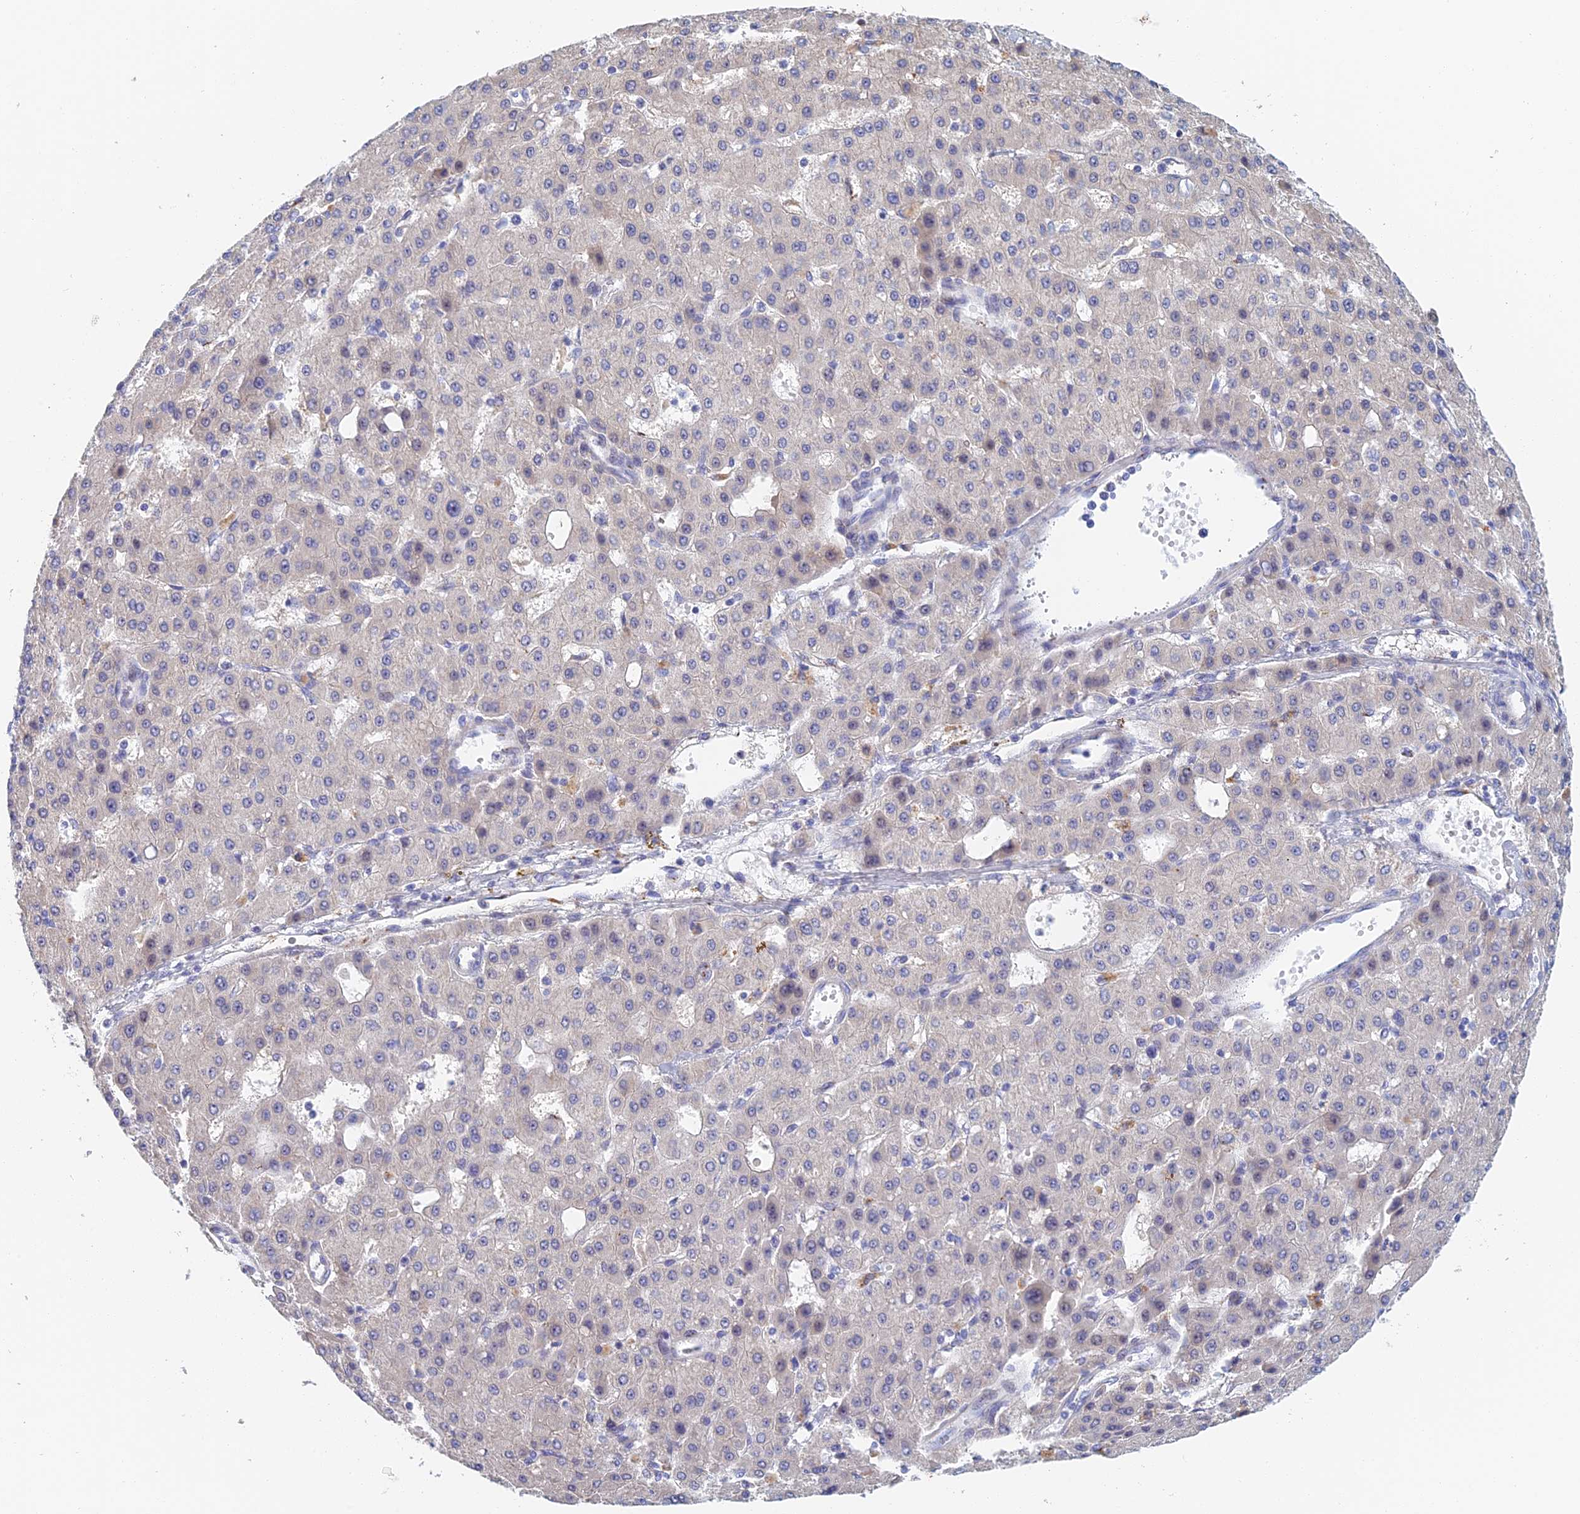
{"staining": {"intensity": "negative", "quantity": "none", "location": "none"}, "tissue": "liver cancer", "cell_type": "Tumor cells", "image_type": "cancer", "snomed": [{"axis": "morphology", "description": "Carcinoma, Hepatocellular, NOS"}, {"axis": "topography", "description": "Liver"}], "caption": "This is an IHC image of human liver cancer. There is no expression in tumor cells.", "gene": "SLC24A3", "patient": {"sex": "male", "age": 47}}